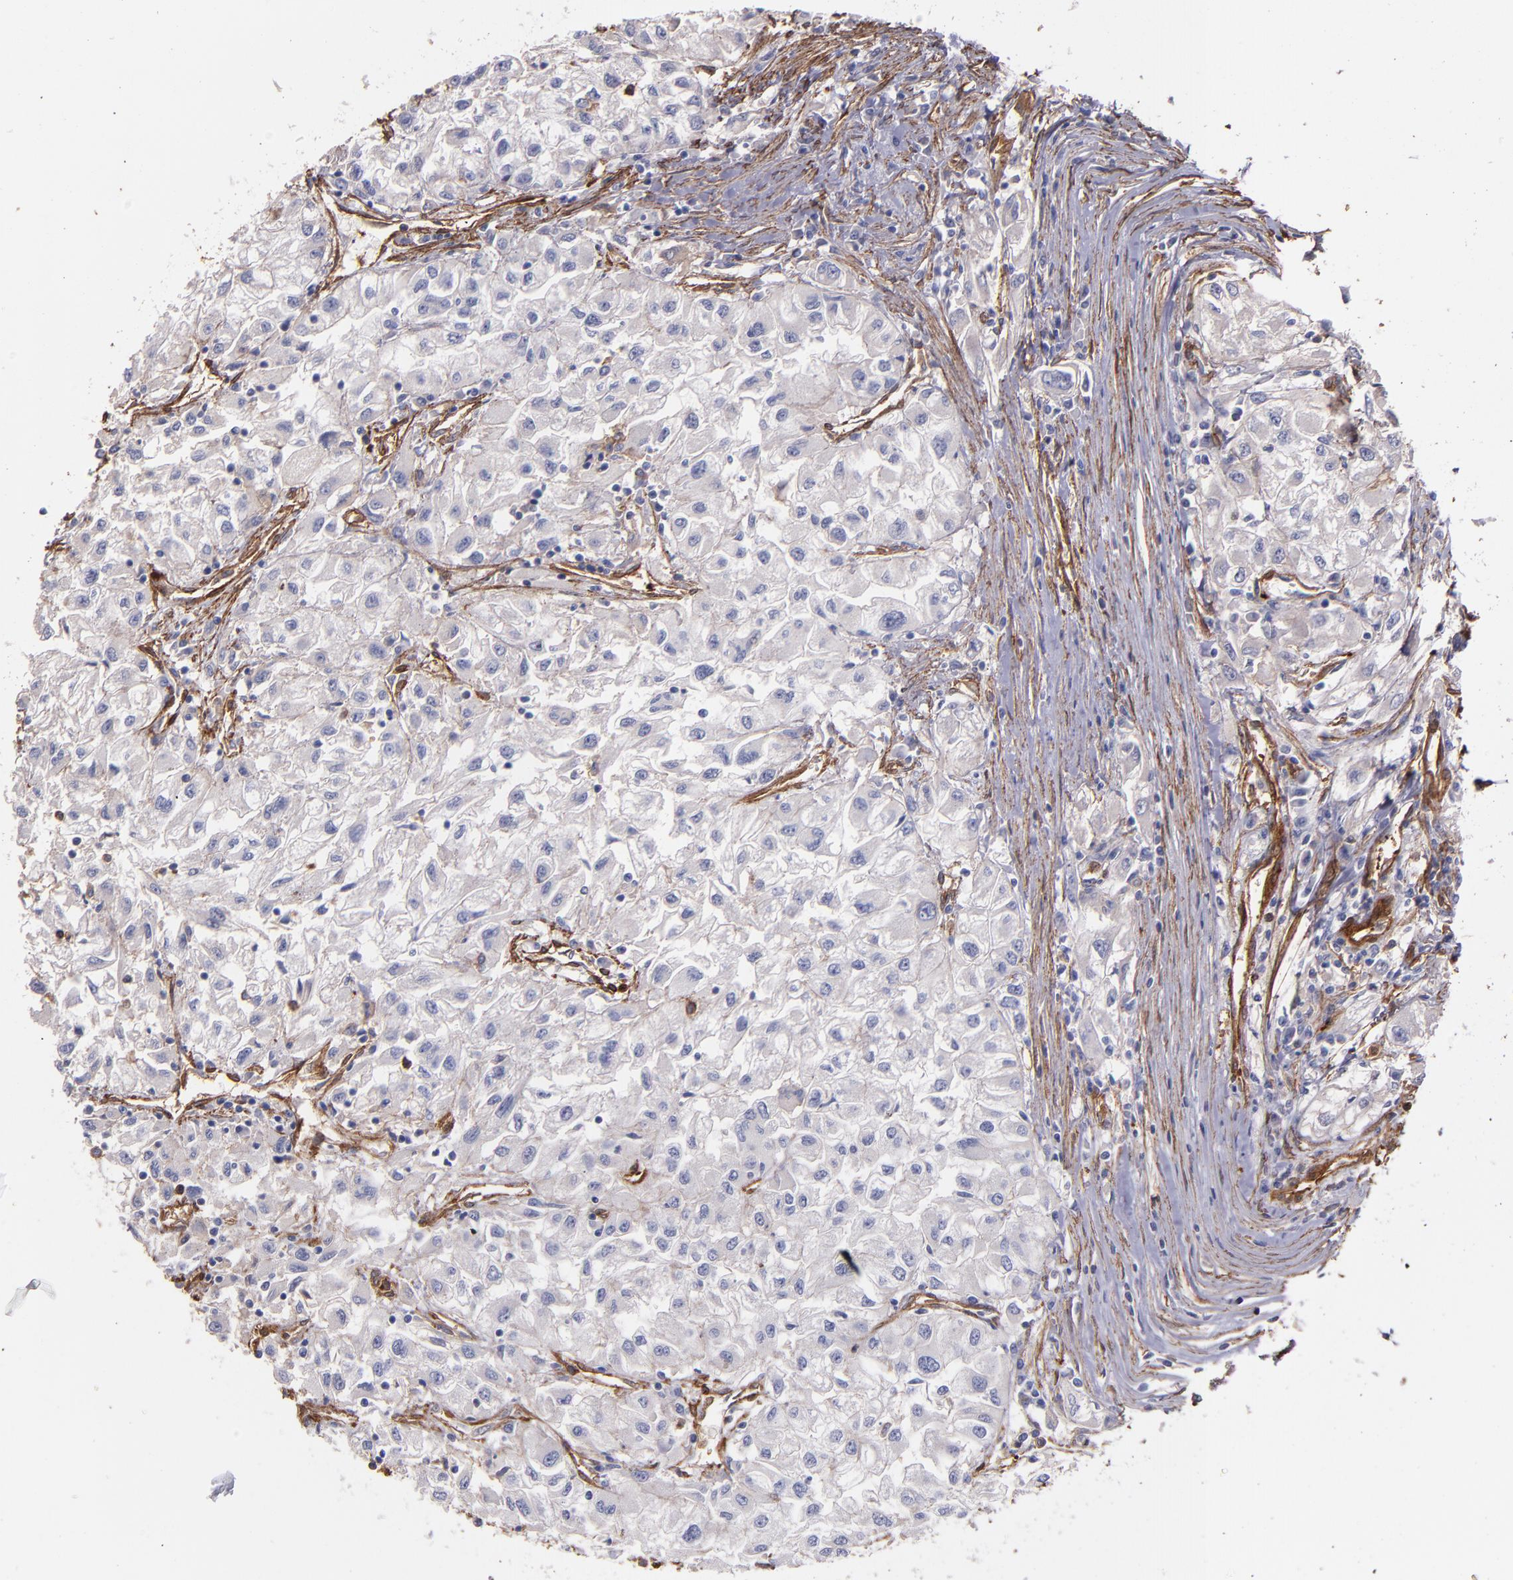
{"staining": {"intensity": "weak", "quantity": ">75%", "location": "cytoplasmic/membranous"}, "tissue": "renal cancer", "cell_type": "Tumor cells", "image_type": "cancer", "snomed": [{"axis": "morphology", "description": "Adenocarcinoma, NOS"}, {"axis": "topography", "description": "Kidney"}], "caption": "Adenocarcinoma (renal) stained with a protein marker demonstrates weak staining in tumor cells.", "gene": "VCL", "patient": {"sex": "male", "age": 59}}